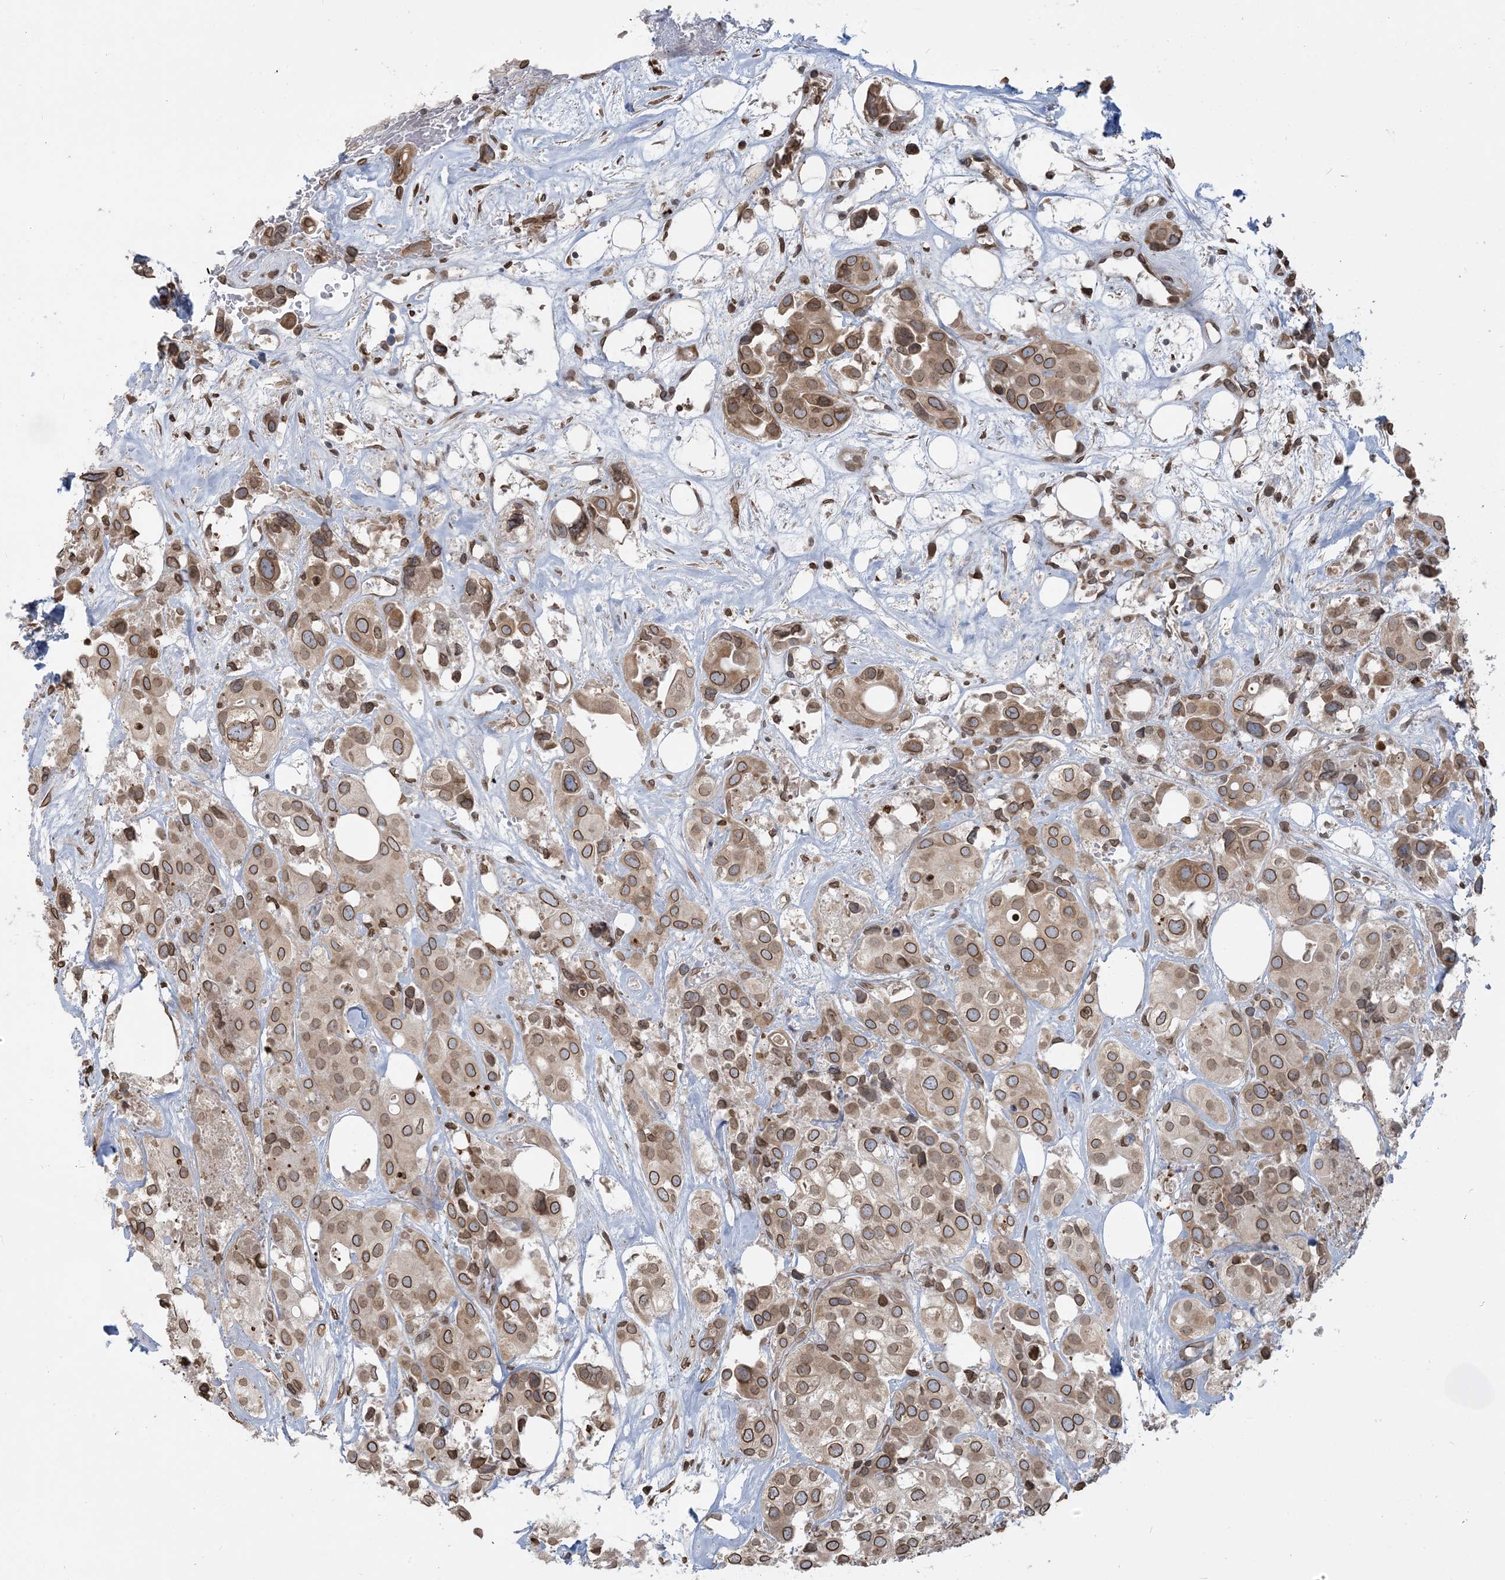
{"staining": {"intensity": "moderate", "quantity": ">75%", "location": "cytoplasmic/membranous,nuclear"}, "tissue": "urothelial cancer", "cell_type": "Tumor cells", "image_type": "cancer", "snomed": [{"axis": "morphology", "description": "Urothelial carcinoma, High grade"}, {"axis": "topography", "description": "Urinary bladder"}], "caption": "DAB immunohistochemical staining of human urothelial cancer reveals moderate cytoplasmic/membranous and nuclear protein staining in approximately >75% of tumor cells.", "gene": "WWP1", "patient": {"sex": "male", "age": 64}}